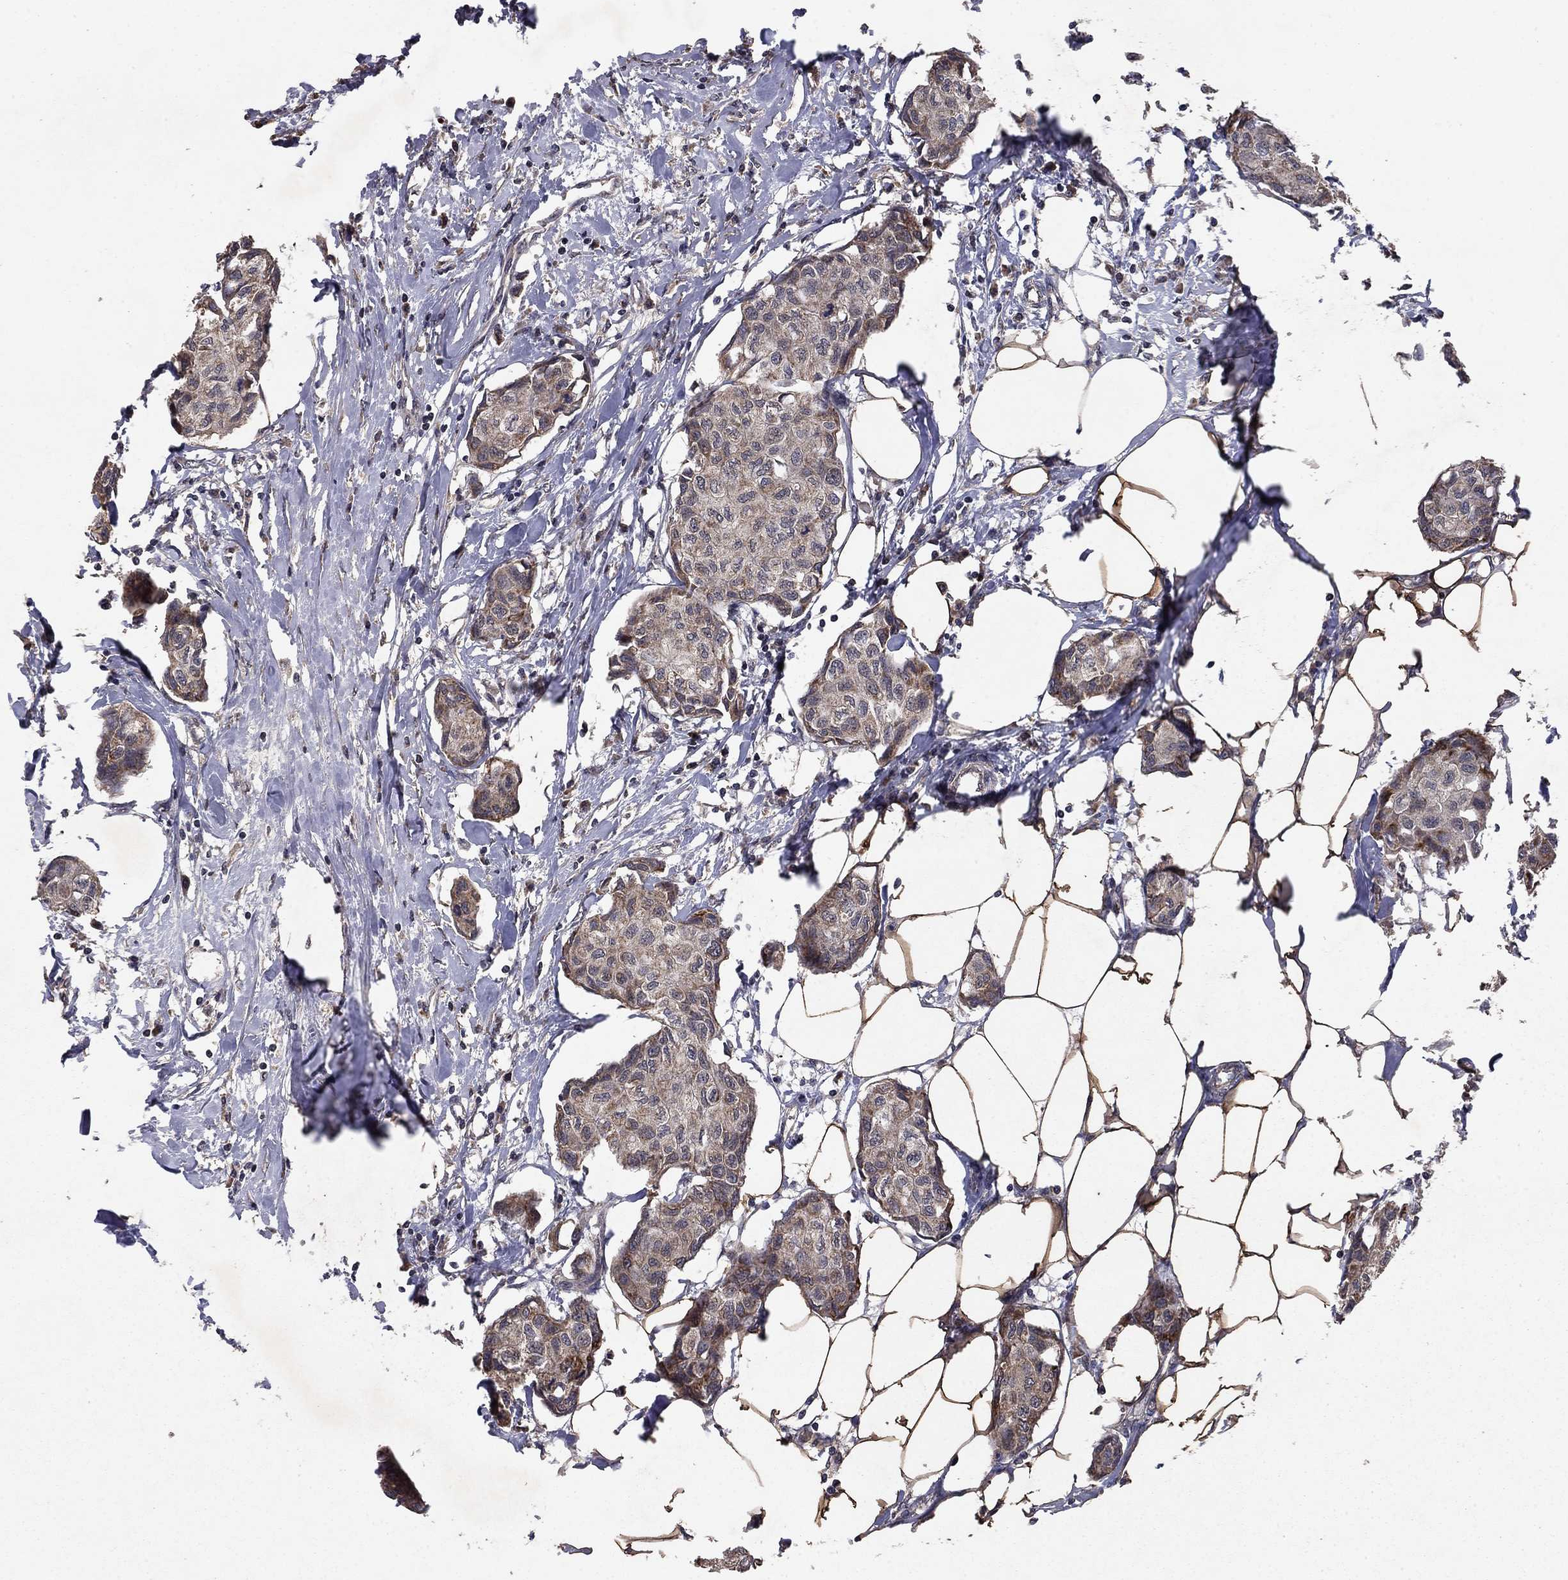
{"staining": {"intensity": "strong", "quantity": ">75%", "location": "cytoplasmic/membranous"}, "tissue": "breast cancer", "cell_type": "Tumor cells", "image_type": "cancer", "snomed": [{"axis": "morphology", "description": "Duct carcinoma"}, {"axis": "topography", "description": "Breast"}], "caption": "Human breast infiltrating ductal carcinoma stained with a protein marker shows strong staining in tumor cells.", "gene": "DHRS1", "patient": {"sex": "female", "age": 80}}